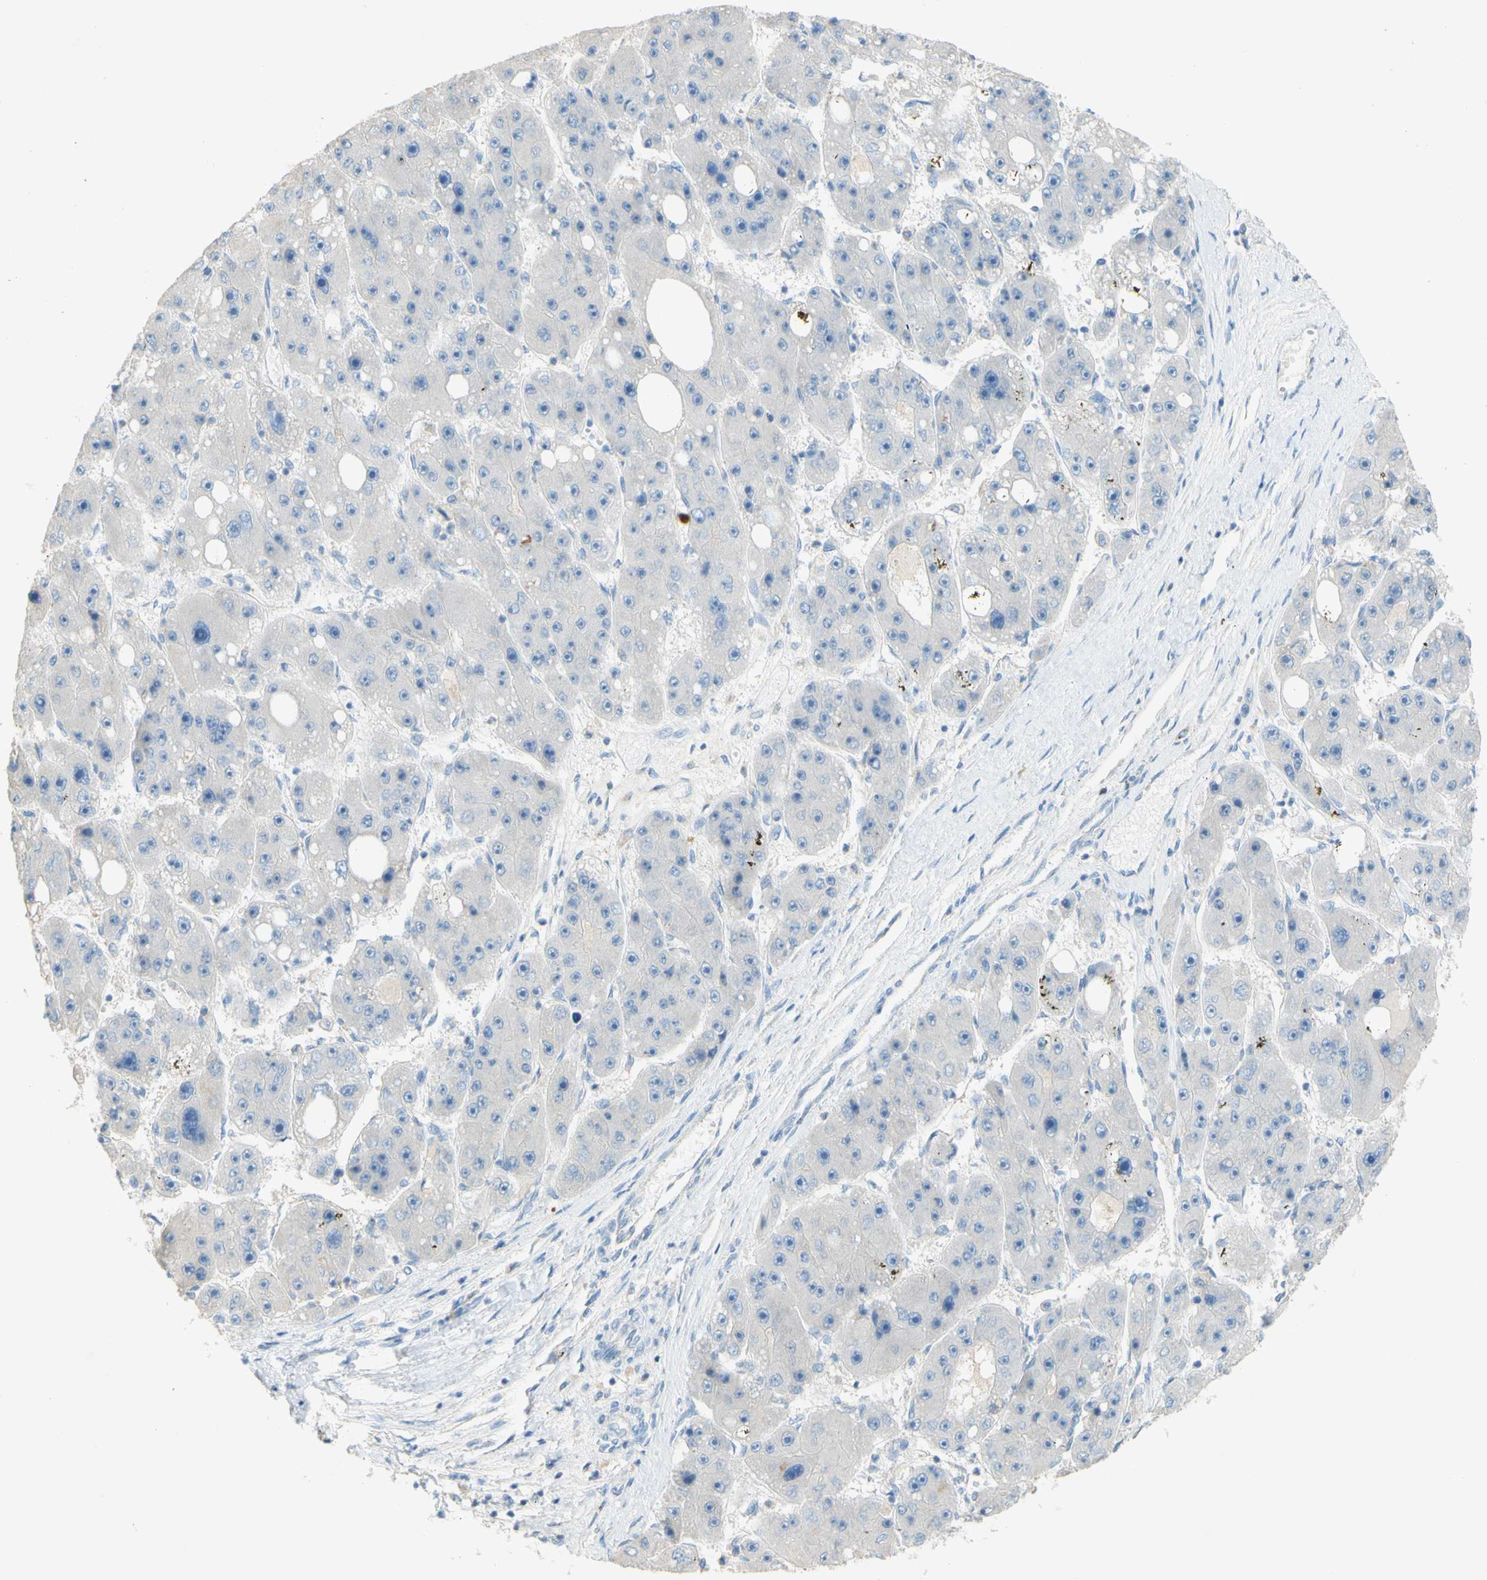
{"staining": {"intensity": "negative", "quantity": "none", "location": "none"}, "tissue": "liver cancer", "cell_type": "Tumor cells", "image_type": "cancer", "snomed": [{"axis": "morphology", "description": "Carcinoma, Hepatocellular, NOS"}, {"axis": "topography", "description": "Liver"}], "caption": "A photomicrograph of human hepatocellular carcinoma (liver) is negative for staining in tumor cells. (Stains: DAB (3,3'-diaminobenzidine) immunohistochemistry (IHC) with hematoxylin counter stain, Microscopy: brightfield microscopy at high magnification).", "gene": "PACSIN1", "patient": {"sex": "female", "age": 61}}